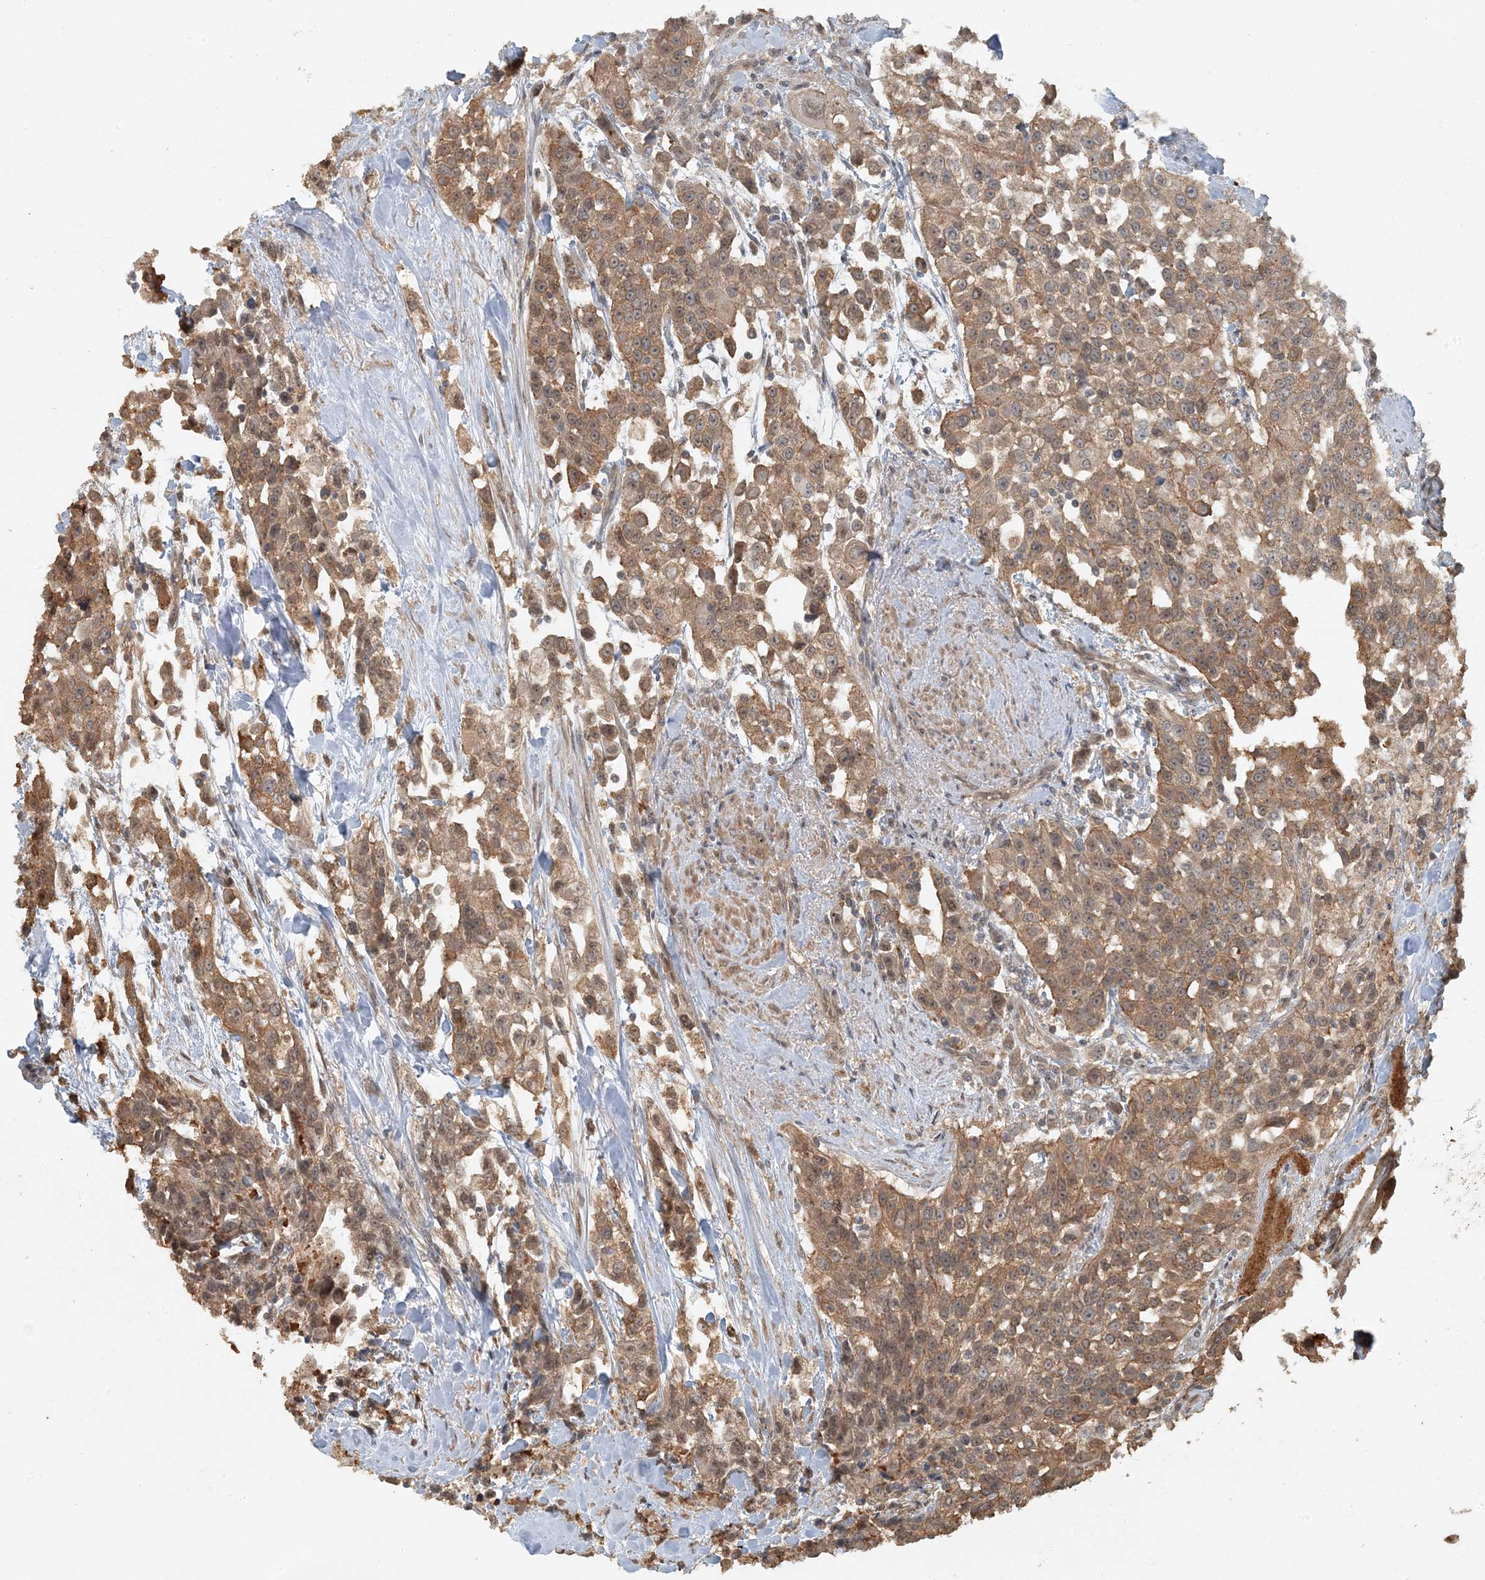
{"staining": {"intensity": "moderate", "quantity": ">75%", "location": "cytoplasmic/membranous"}, "tissue": "urothelial cancer", "cell_type": "Tumor cells", "image_type": "cancer", "snomed": [{"axis": "morphology", "description": "Urothelial carcinoma, High grade"}, {"axis": "topography", "description": "Urinary bladder"}], "caption": "Urothelial cancer was stained to show a protein in brown. There is medium levels of moderate cytoplasmic/membranous staining in about >75% of tumor cells. (DAB IHC, brown staining for protein, blue staining for nuclei).", "gene": "AK9", "patient": {"sex": "female", "age": 80}}